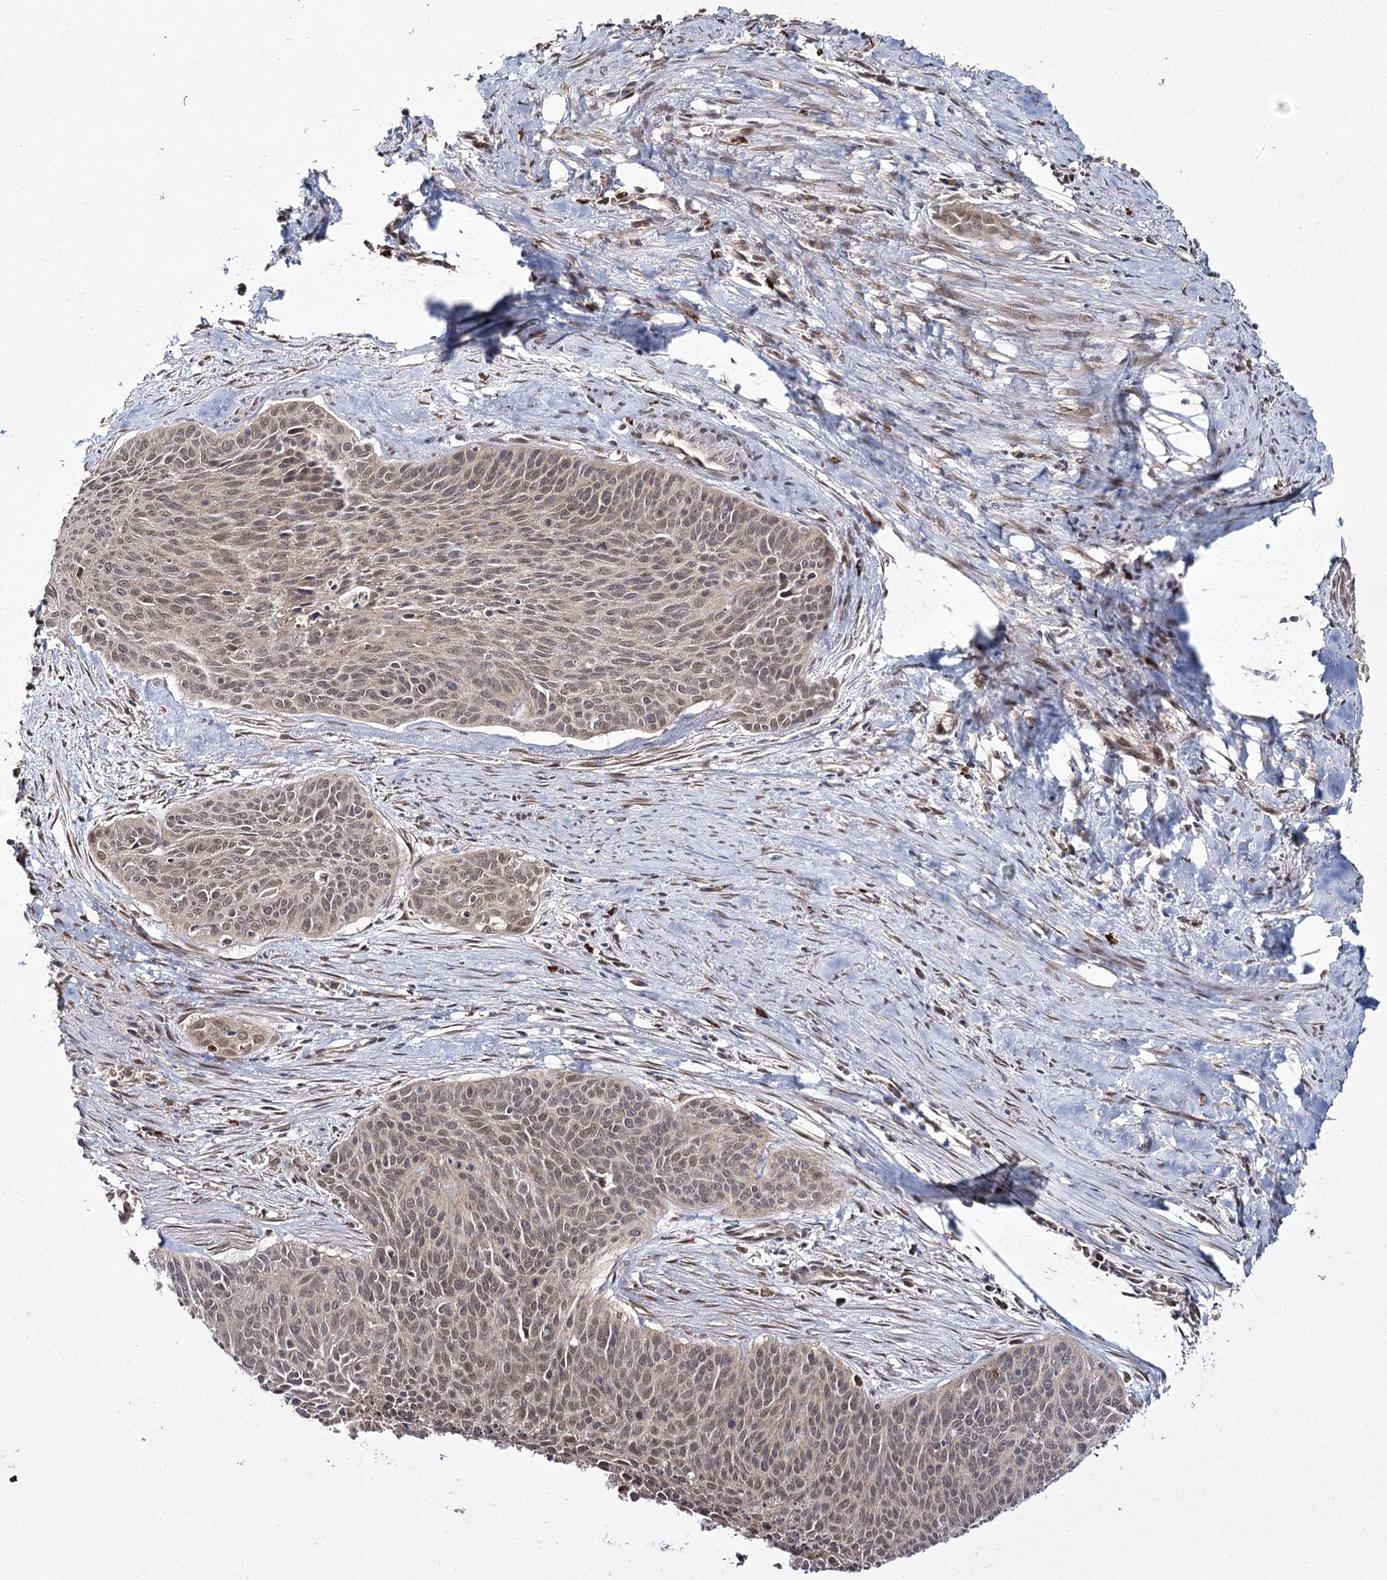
{"staining": {"intensity": "weak", "quantity": ">75%", "location": "nuclear"}, "tissue": "cervical cancer", "cell_type": "Tumor cells", "image_type": "cancer", "snomed": [{"axis": "morphology", "description": "Squamous cell carcinoma, NOS"}, {"axis": "topography", "description": "Cervix"}], "caption": "Squamous cell carcinoma (cervical) was stained to show a protein in brown. There is low levels of weak nuclear expression in approximately >75% of tumor cells.", "gene": "TRNT1", "patient": {"sex": "female", "age": 55}}